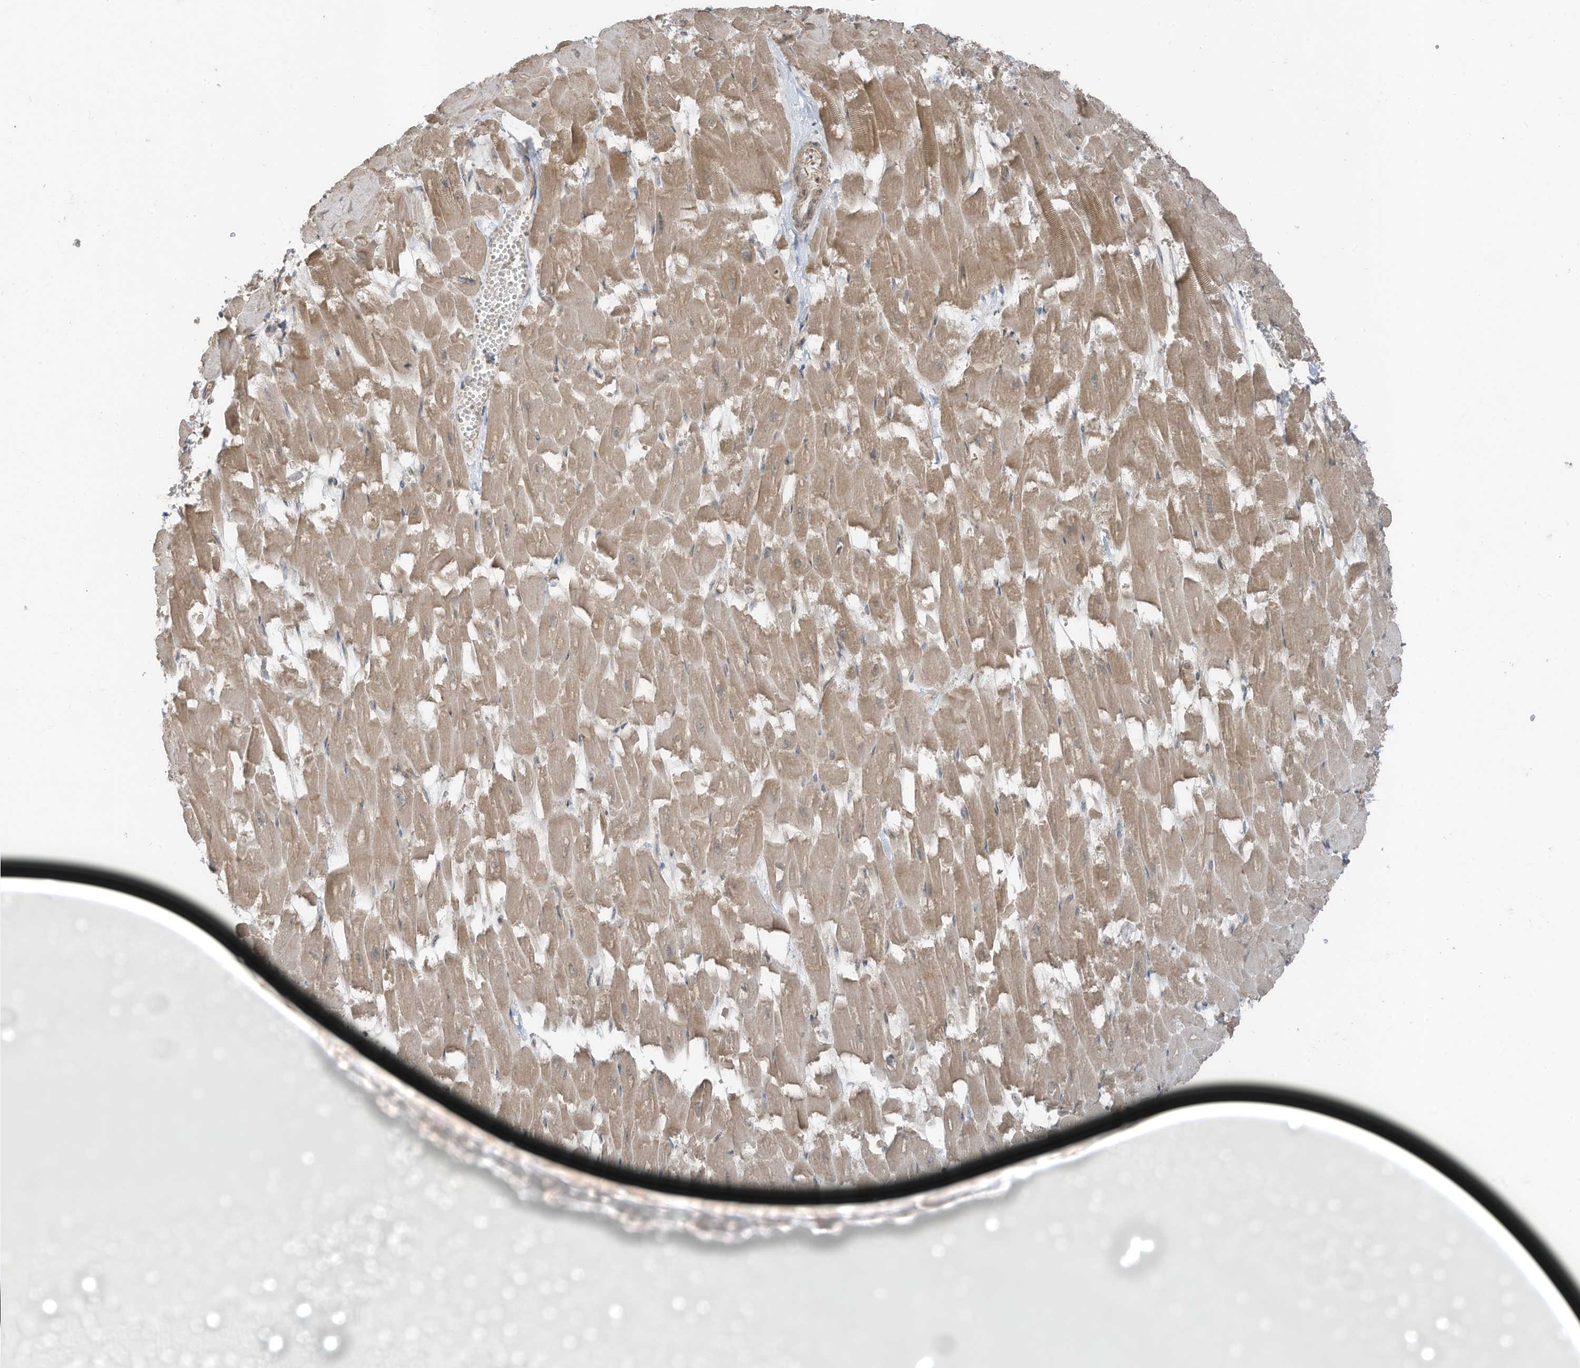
{"staining": {"intensity": "moderate", "quantity": "25%-75%", "location": "cytoplasmic/membranous"}, "tissue": "heart muscle", "cell_type": "Cardiomyocytes", "image_type": "normal", "snomed": [{"axis": "morphology", "description": "Normal tissue, NOS"}, {"axis": "topography", "description": "Heart"}], "caption": "Cardiomyocytes demonstrate moderate cytoplasmic/membranous expression in approximately 25%-75% of cells in normal heart muscle.", "gene": "TXNDC9", "patient": {"sex": "male", "age": 54}}